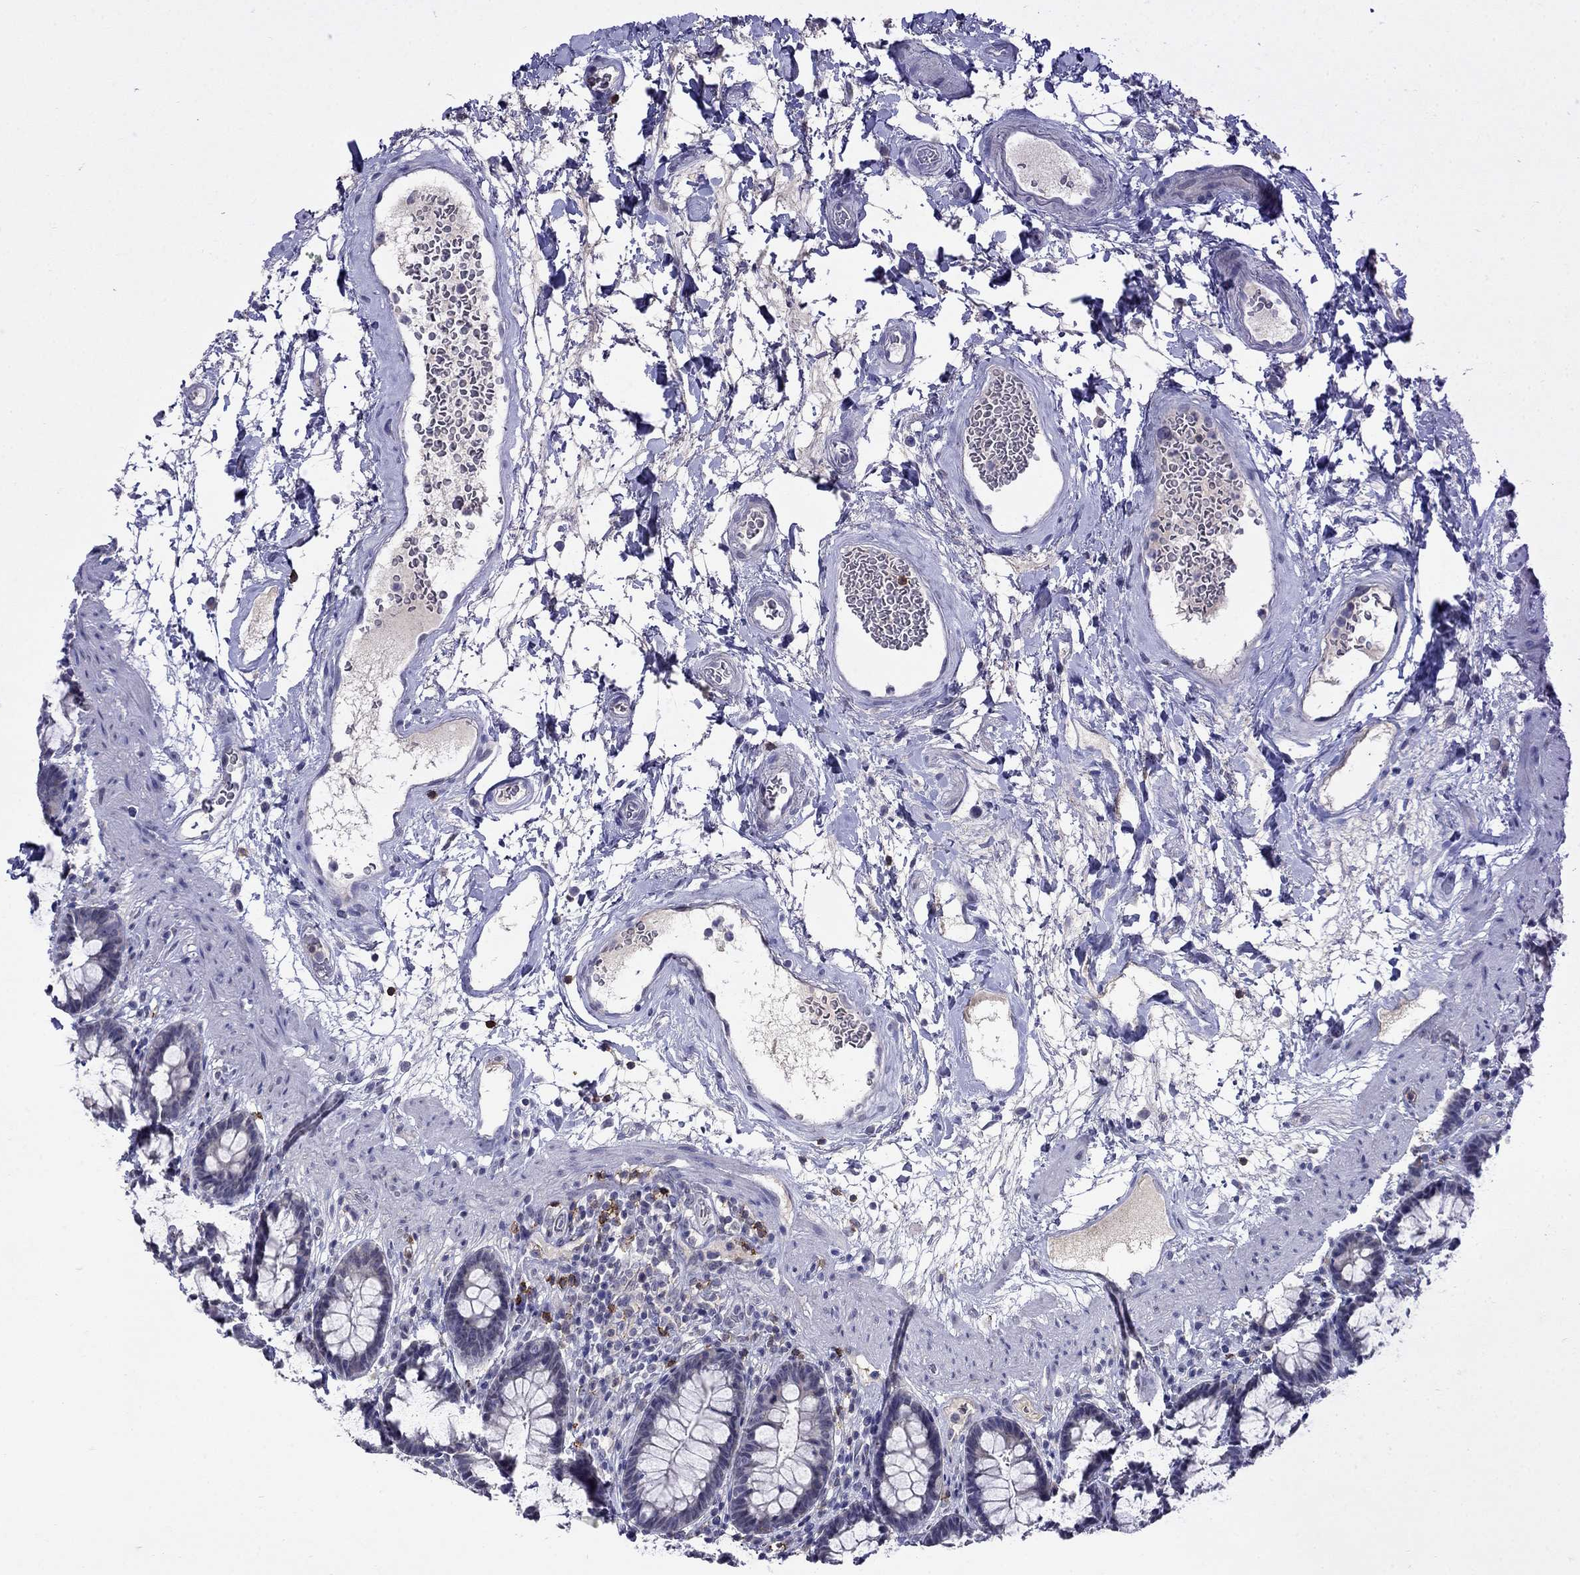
{"staining": {"intensity": "negative", "quantity": "none", "location": "none"}, "tissue": "rectum", "cell_type": "Glandular cells", "image_type": "normal", "snomed": [{"axis": "morphology", "description": "Normal tissue, NOS"}, {"axis": "topography", "description": "Rectum"}], "caption": "Human rectum stained for a protein using IHC shows no positivity in glandular cells.", "gene": "CD8B", "patient": {"sex": "male", "age": 72}}